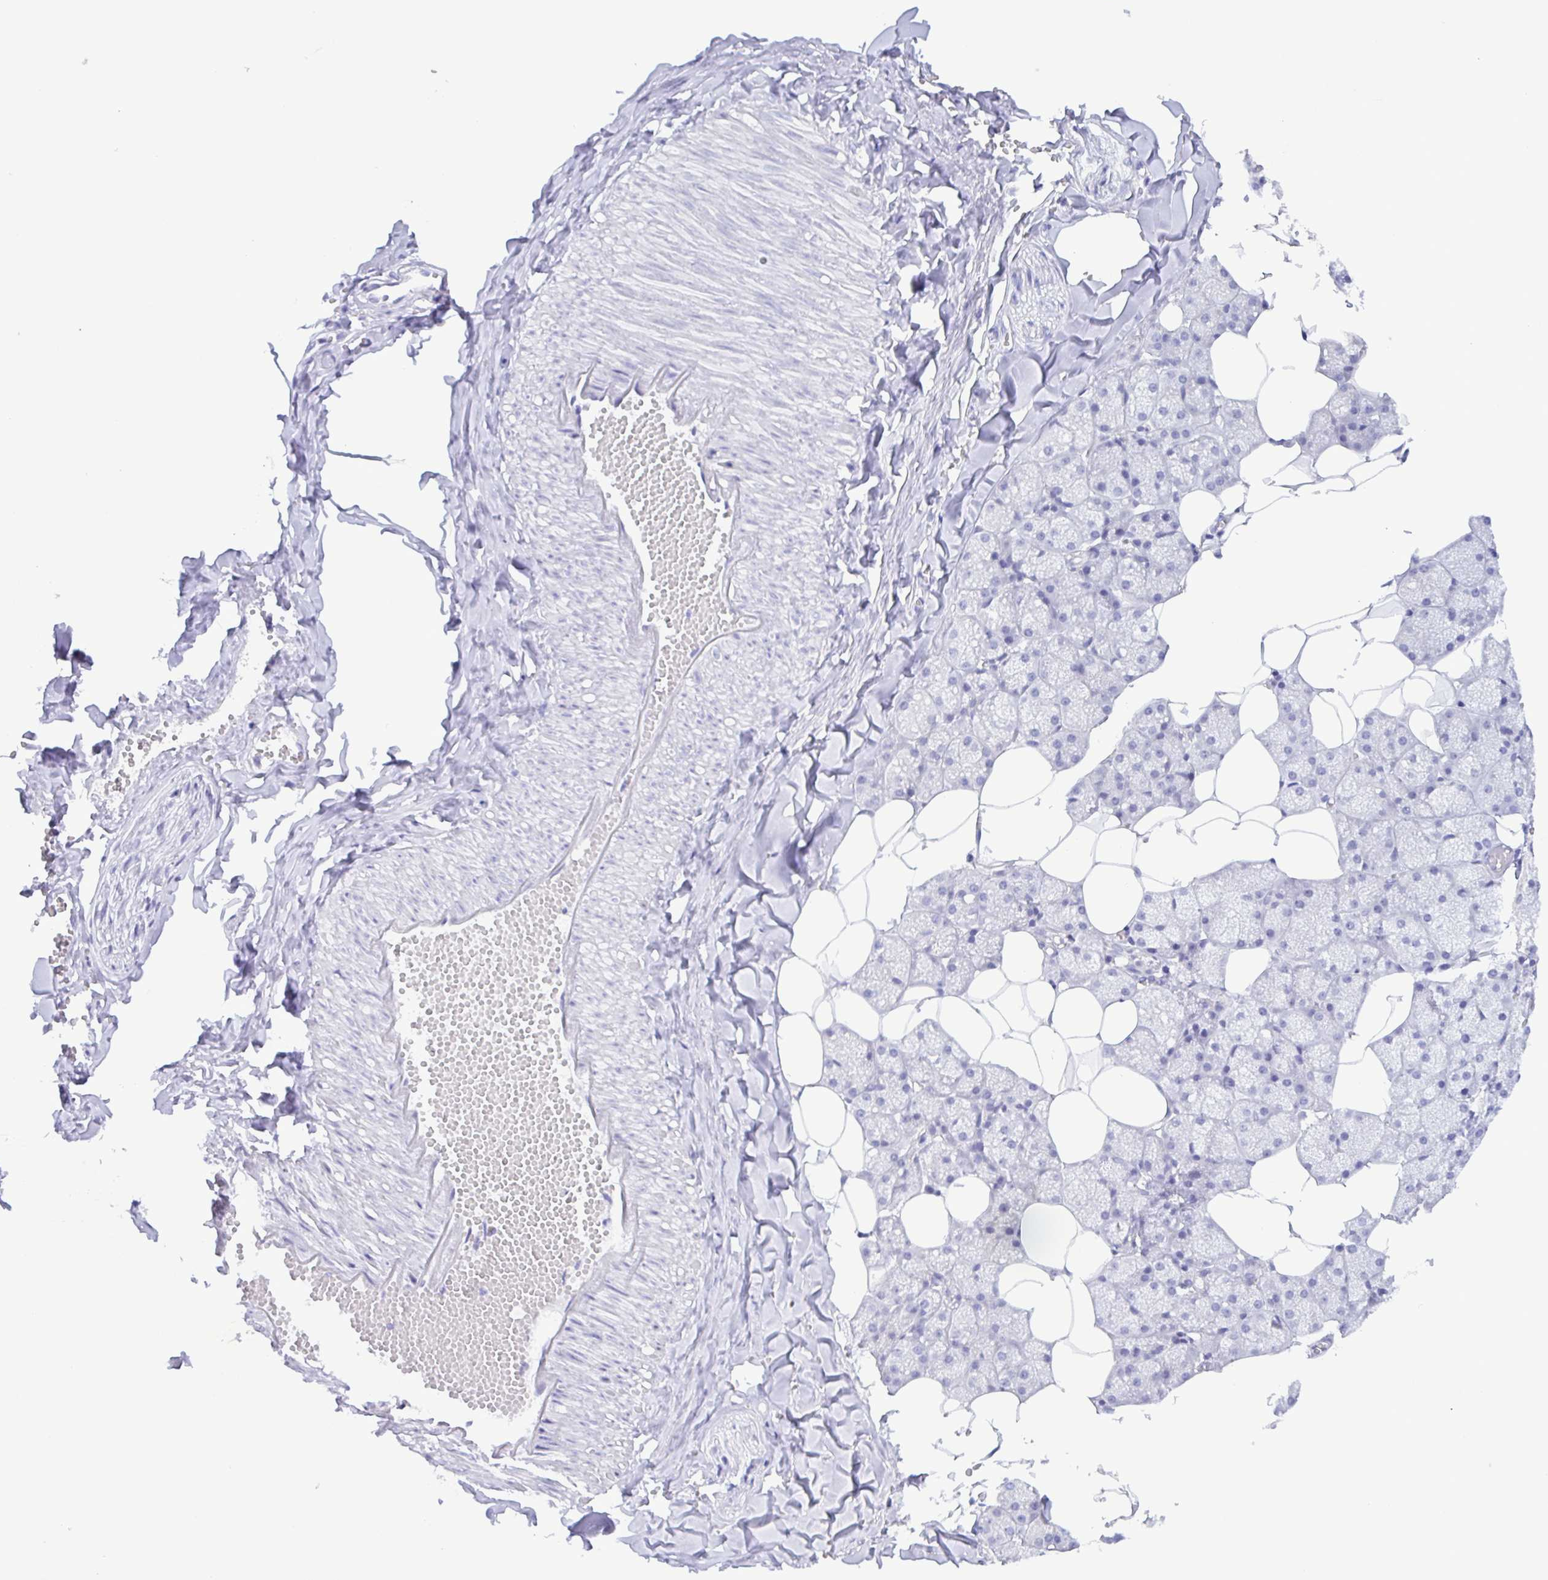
{"staining": {"intensity": "negative", "quantity": "none", "location": "none"}, "tissue": "salivary gland", "cell_type": "Glandular cells", "image_type": "normal", "snomed": [{"axis": "morphology", "description": "Normal tissue, NOS"}, {"axis": "topography", "description": "Salivary gland"}, {"axis": "topography", "description": "Peripheral nerve tissue"}], "caption": "IHC histopathology image of benign human salivary gland stained for a protein (brown), which reveals no expression in glandular cells.", "gene": "TNNI3", "patient": {"sex": "male", "age": 38}}